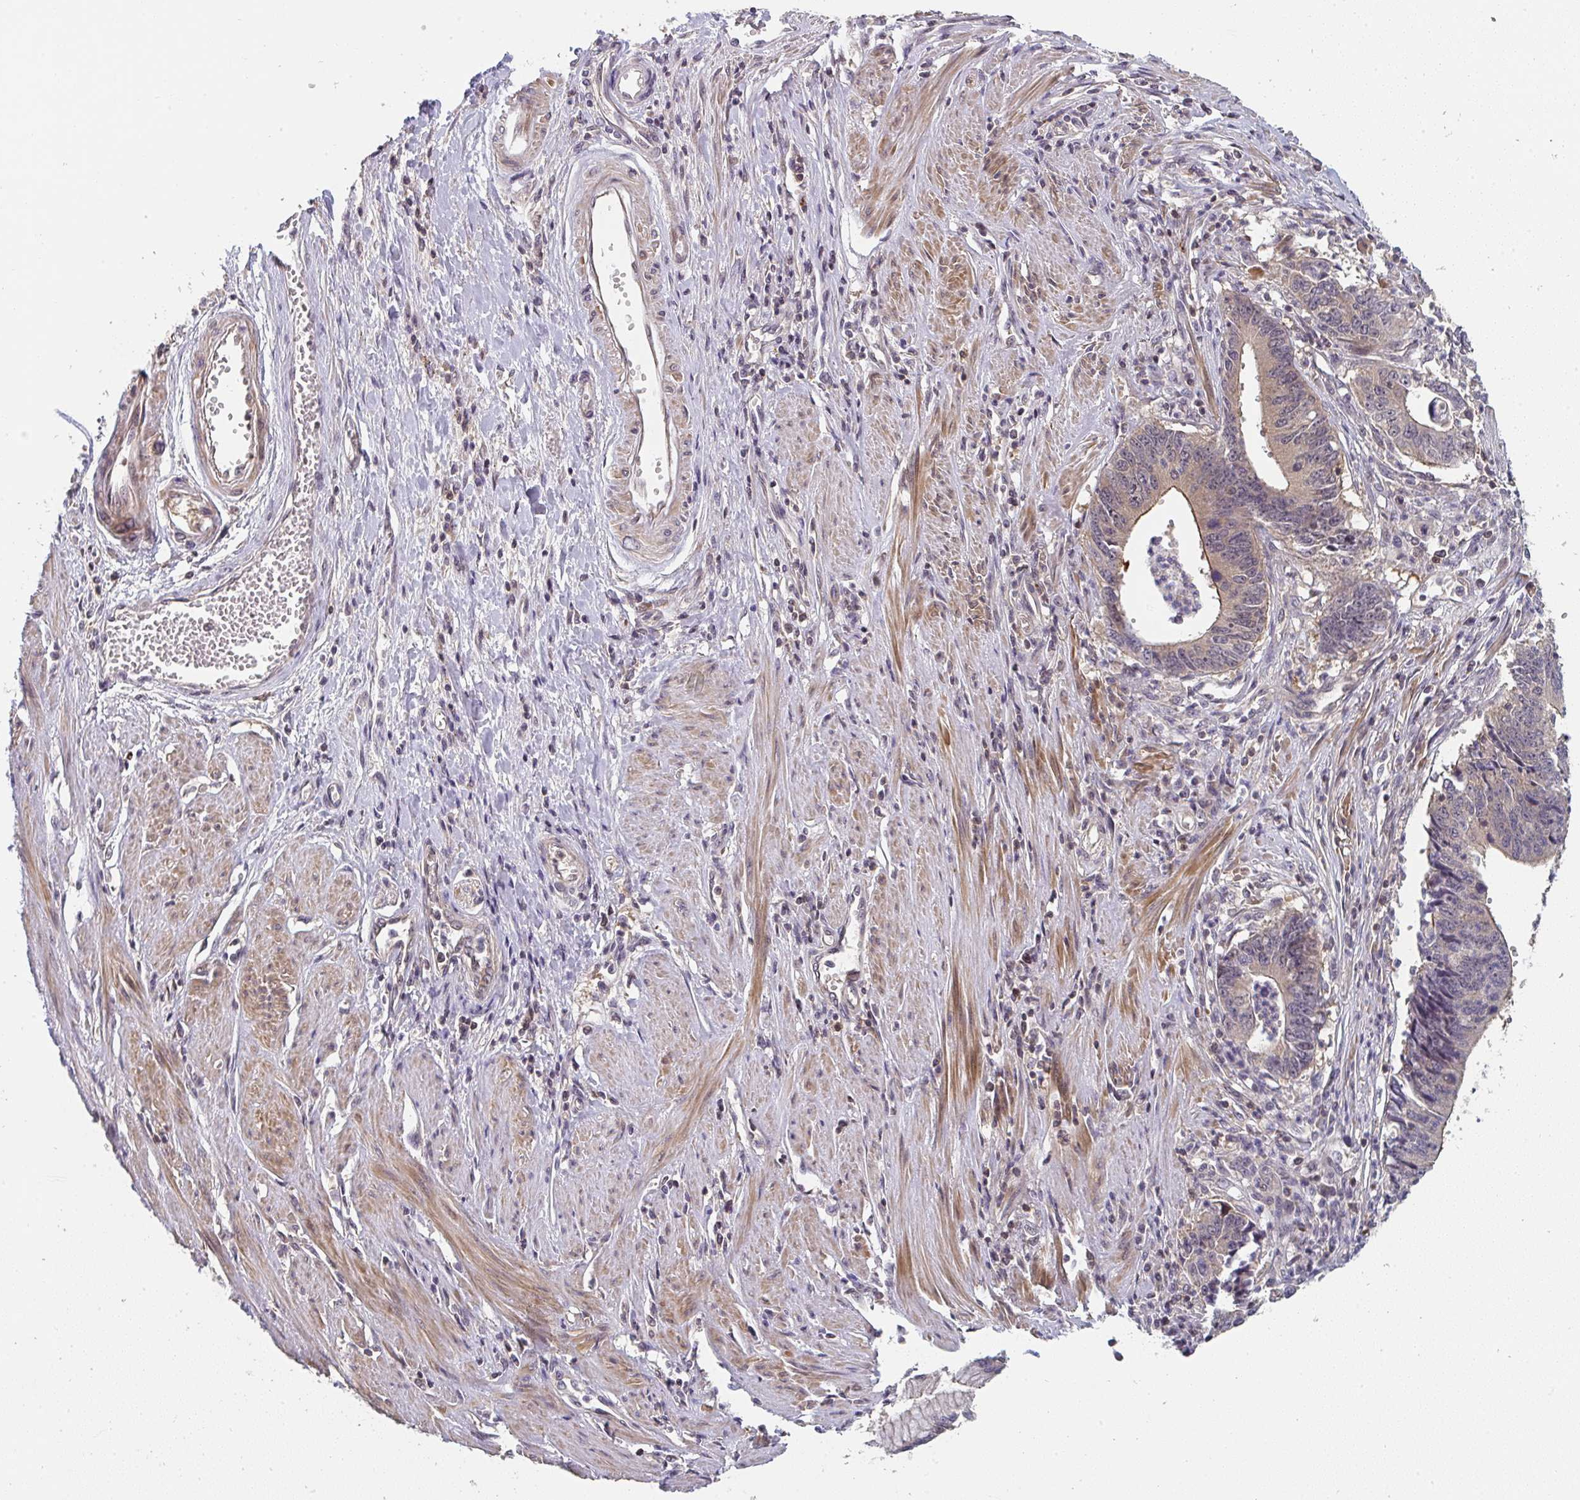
{"staining": {"intensity": "weak", "quantity": ">75%", "location": "cytoplasmic/membranous"}, "tissue": "stomach cancer", "cell_type": "Tumor cells", "image_type": "cancer", "snomed": [{"axis": "morphology", "description": "Adenocarcinoma, NOS"}, {"axis": "topography", "description": "Stomach"}], "caption": "IHC (DAB) staining of human adenocarcinoma (stomach) exhibits weak cytoplasmic/membranous protein expression in about >75% of tumor cells.", "gene": "RANGRF", "patient": {"sex": "male", "age": 59}}